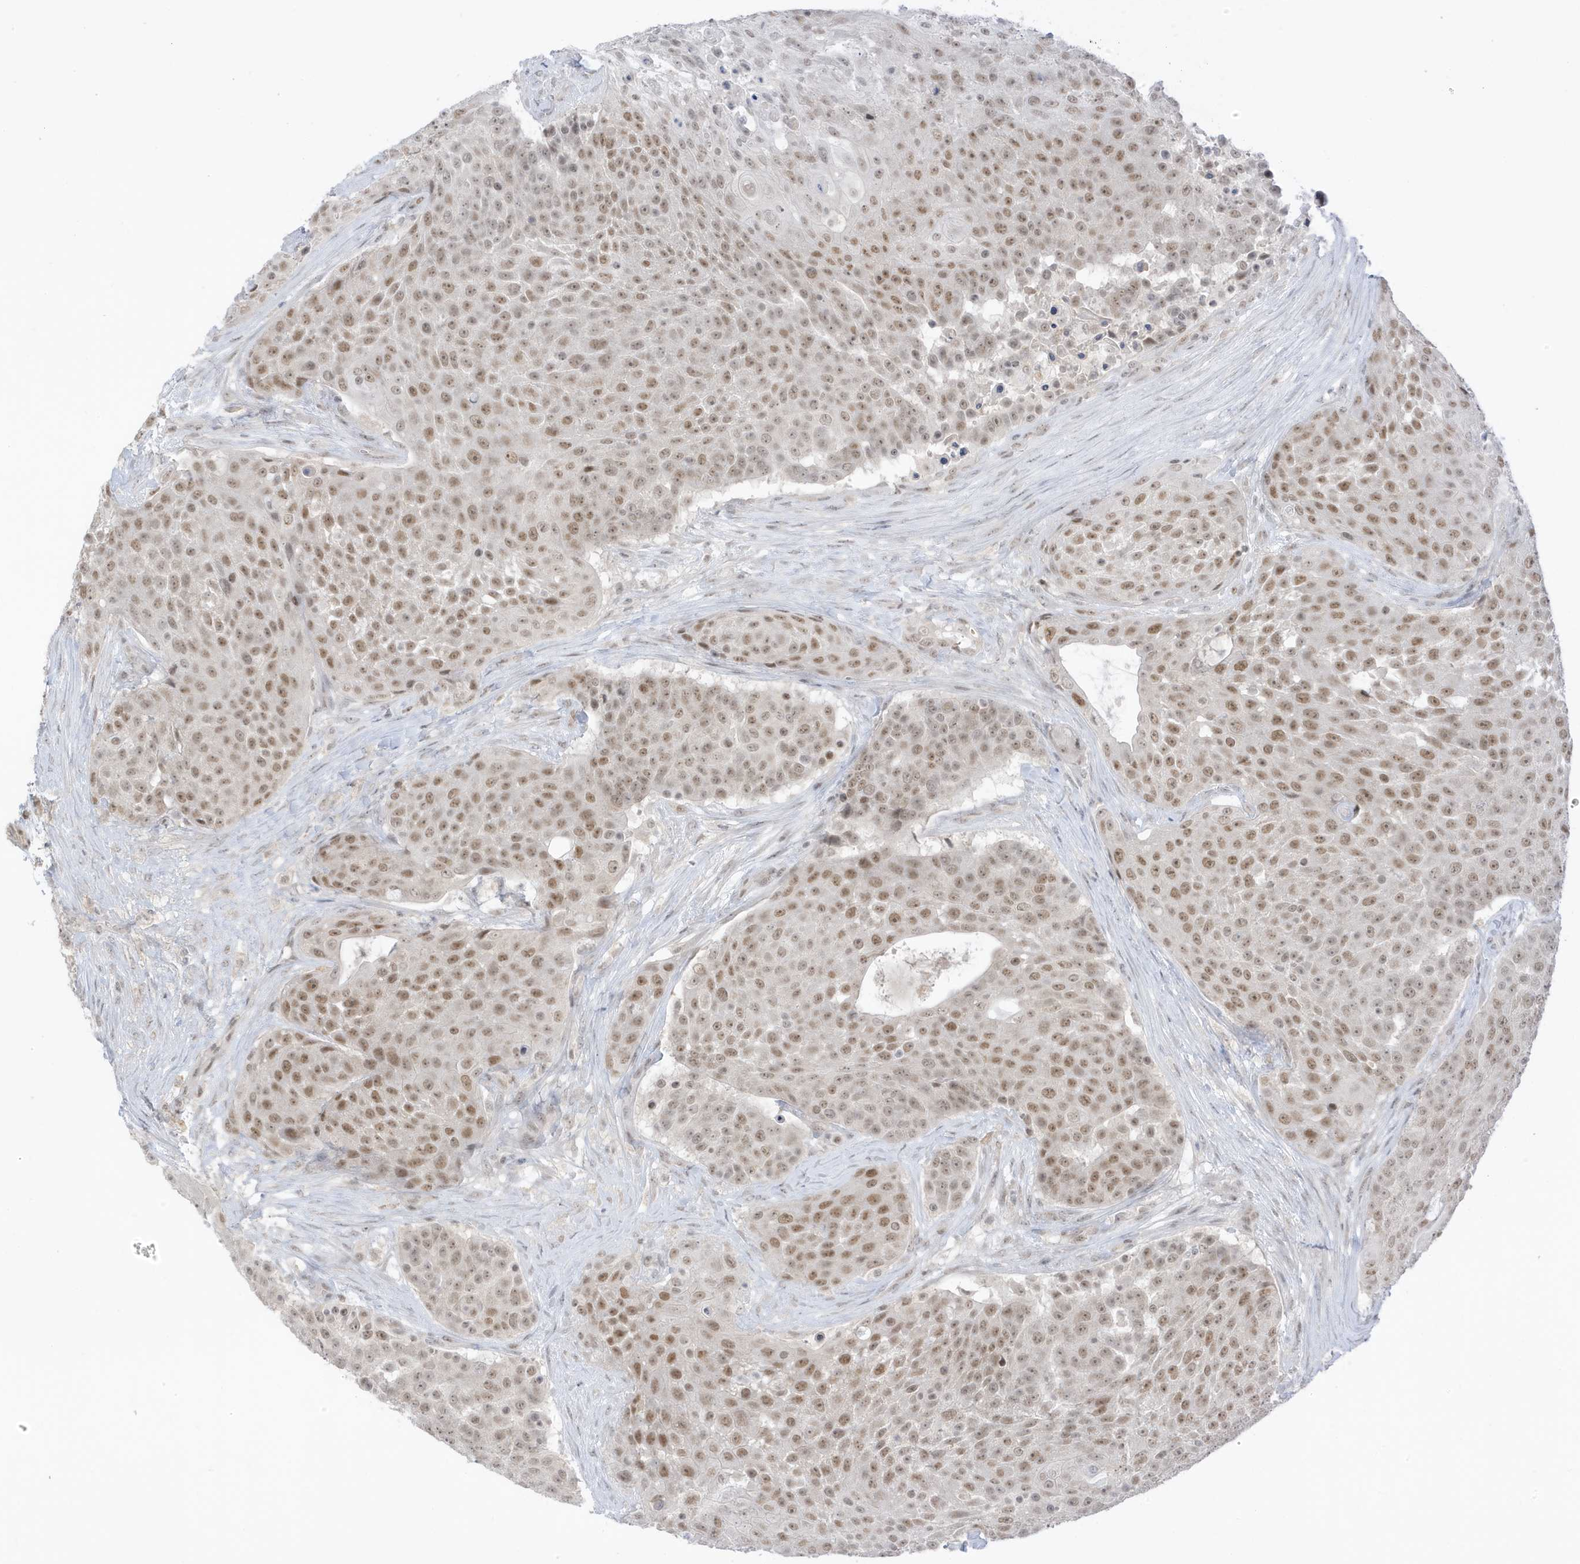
{"staining": {"intensity": "moderate", "quantity": ">75%", "location": "nuclear"}, "tissue": "urothelial cancer", "cell_type": "Tumor cells", "image_type": "cancer", "snomed": [{"axis": "morphology", "description": "Urothelial carcinoma, High grade"}, {"axis": "topography", "description": "Urinary bladder"}], "caption": "Urothelial cancer was stained to show a protein in brown. There is medium levels of moderate nuclear staining in approximately >75% of tumor cells.", "gene": "MSL3", "patient": {"sex": "female", "age": 63}}